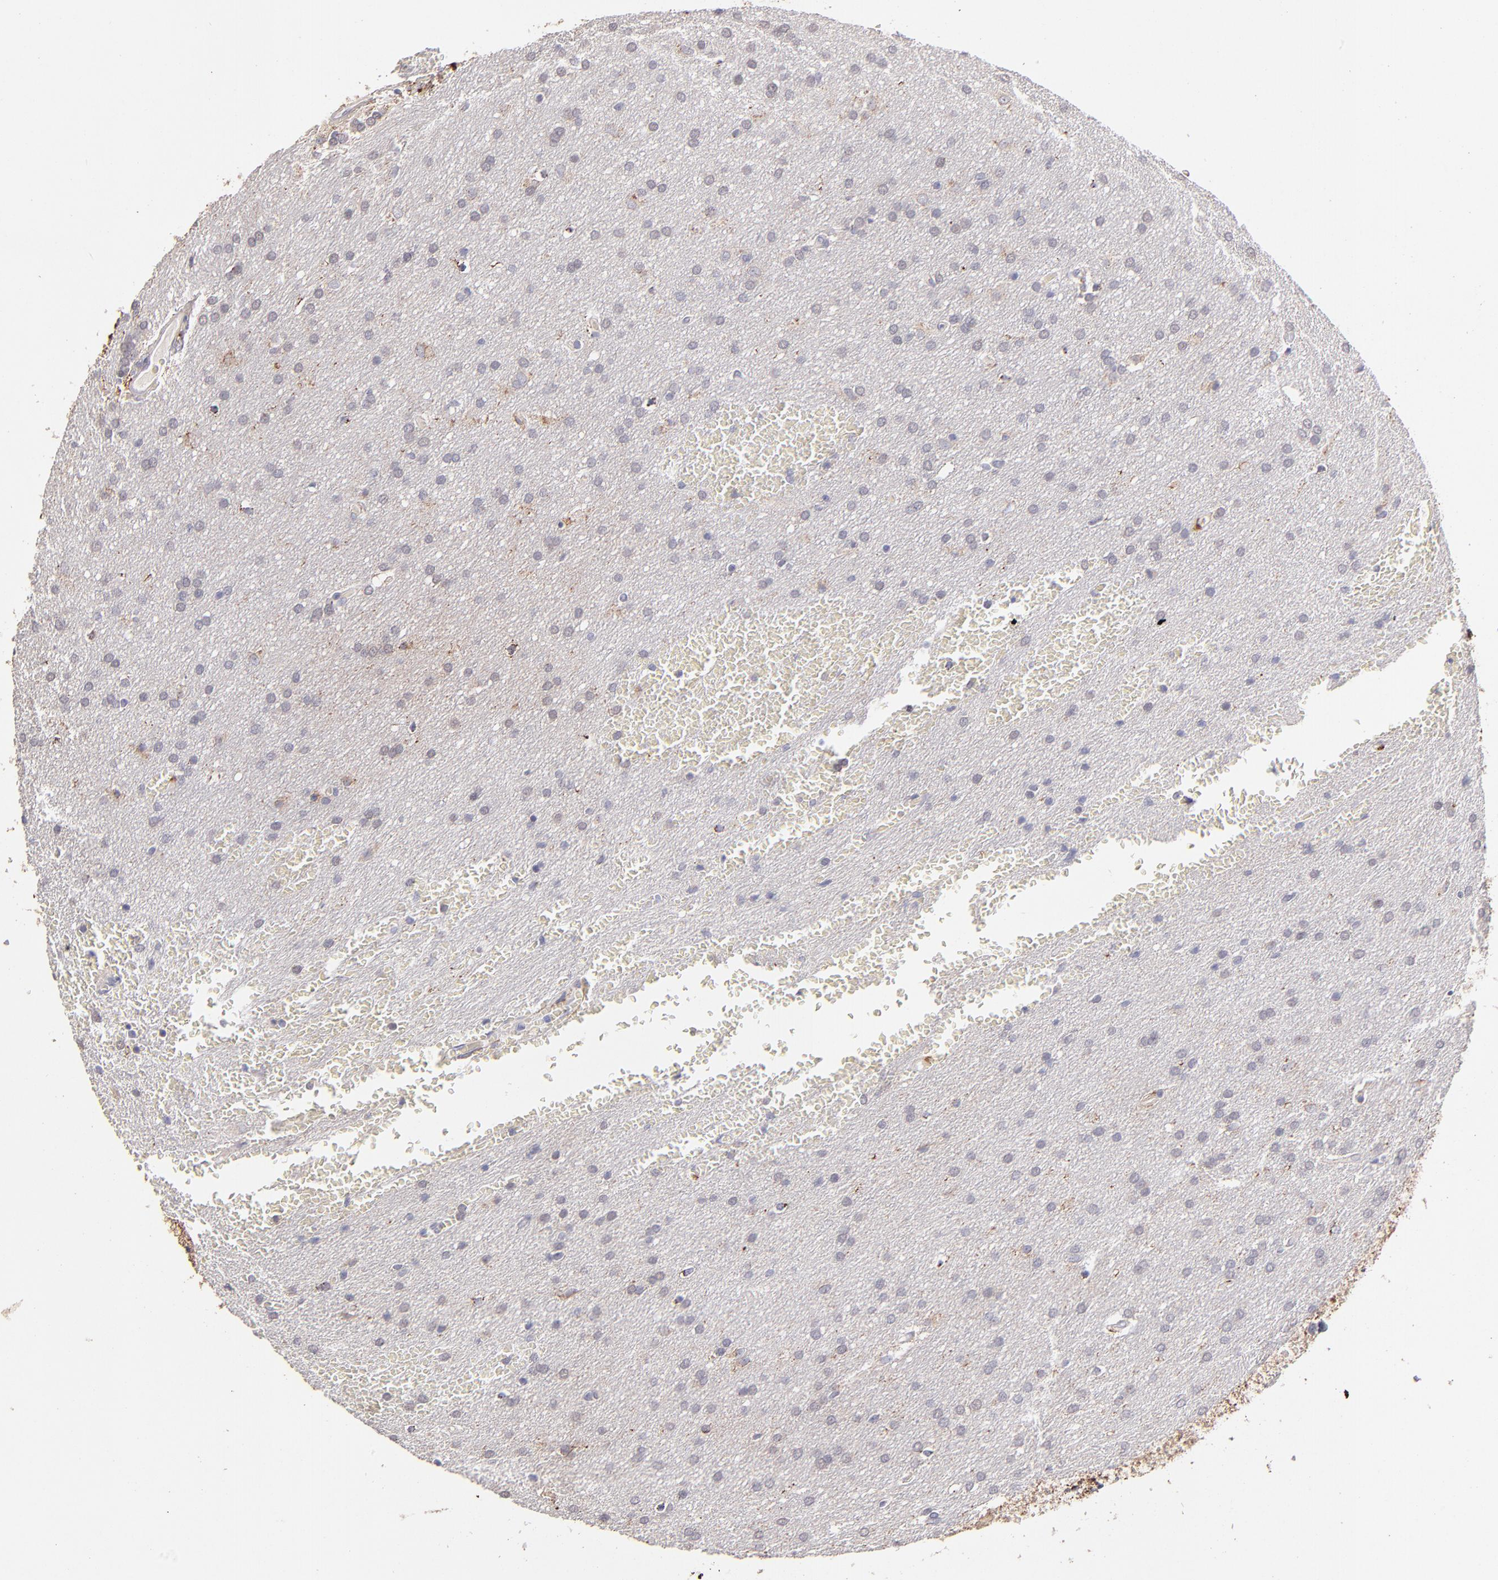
{"staining": {"intensity": "negative", "quantity": "none", "location": "none"}, "tissue": "glioma", "cell_type": "Tumor cells", "image_type": "cancer", "snomed": [{"axis": "morphology", "description": "Glioma, malignant, Low grade"}, {"axis": "topography", "description": "Brain"}], "caption": "This is an IHC micrograph of glioma. There is no expression in tumor cells.", "gene": "GLDC", "patient": {"sex": "female", "age": 32}}